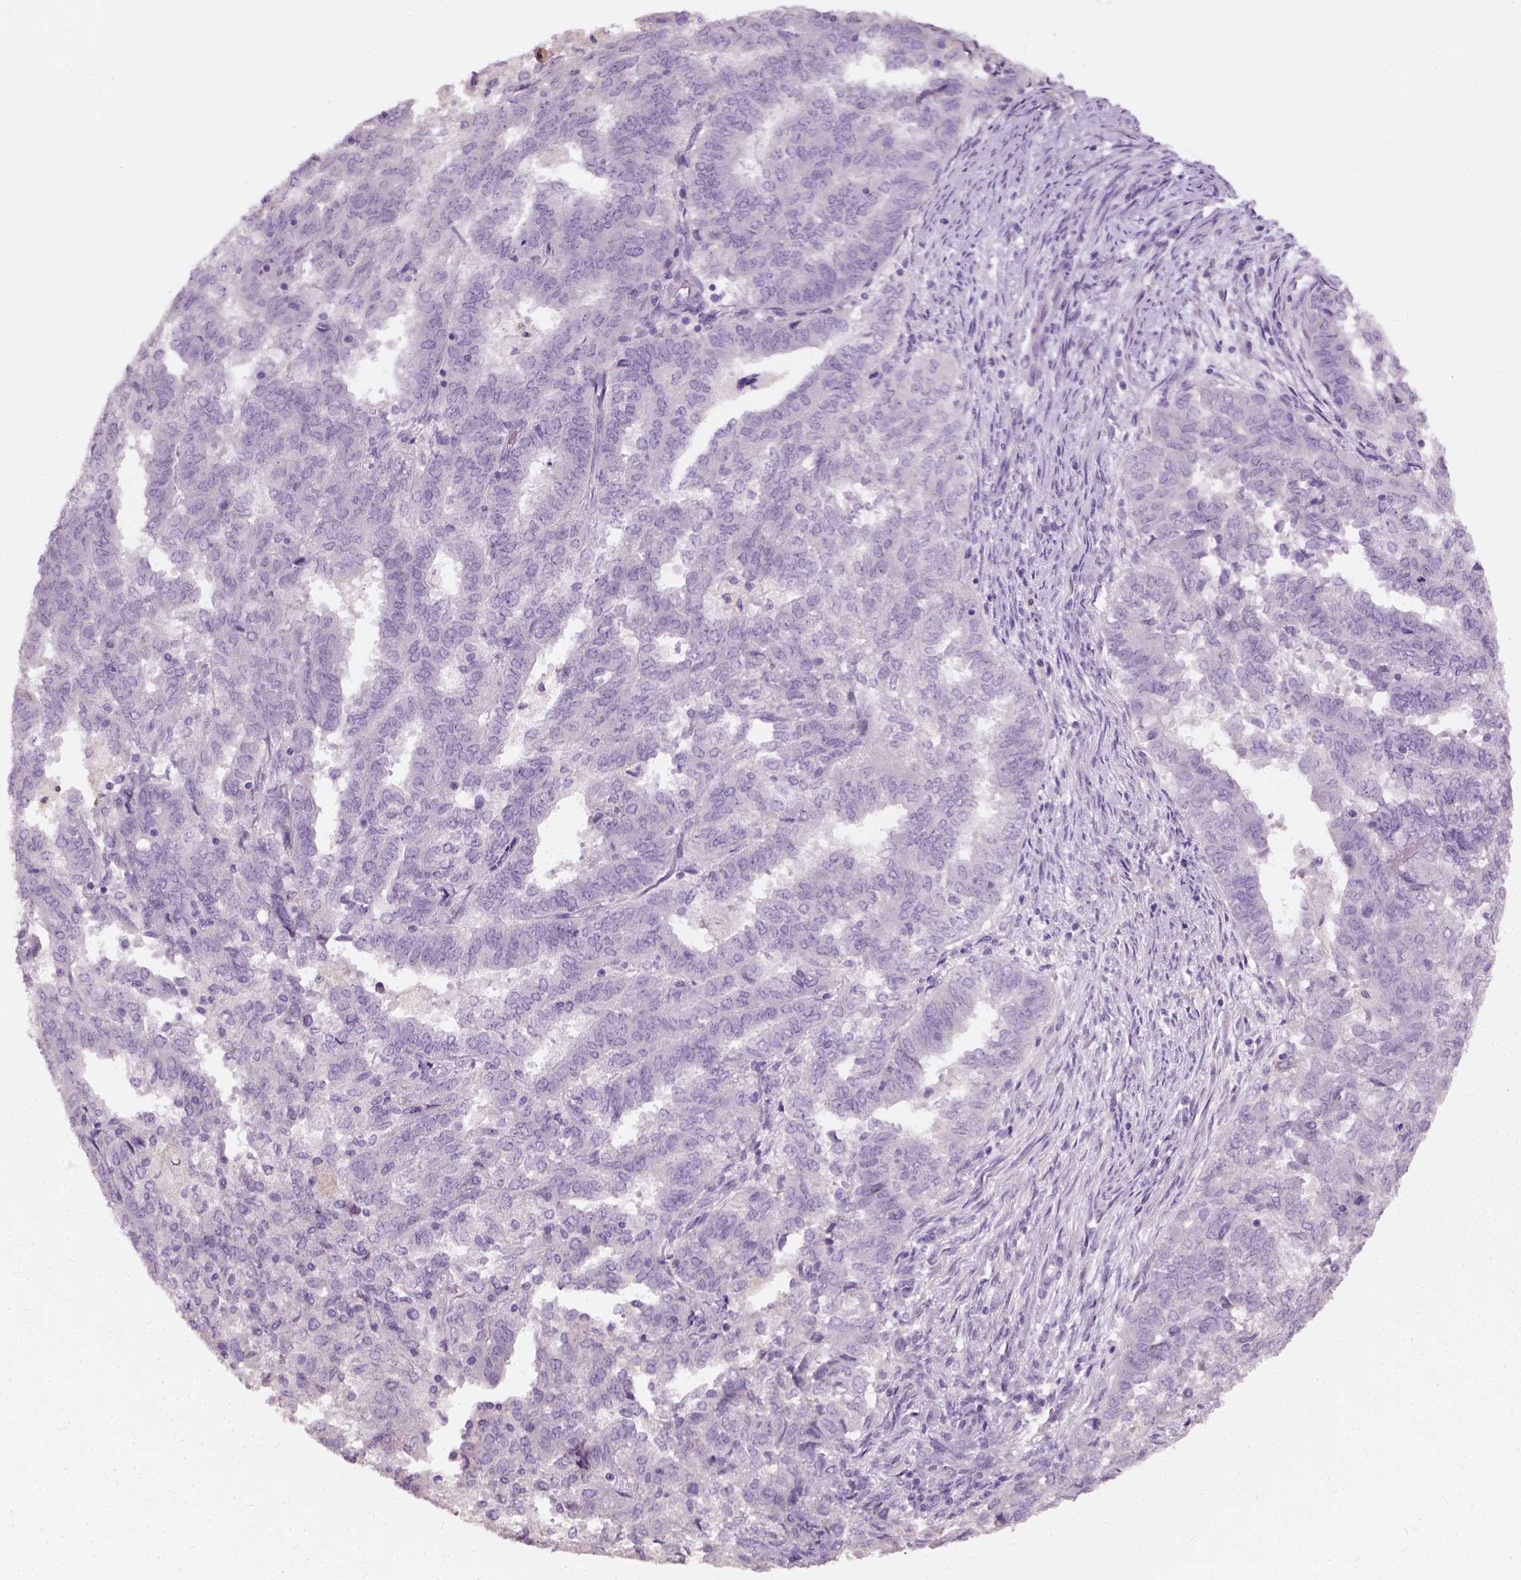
{"staining": {"intensity": "negative", "quantity": "none", "location": "none"}, "tissue": "endometrial cancer", "cell_type": "Tumor cells", "image_type": "cancer", "snomed": [{"axis": "morphology", "description": "Adenocarcinoma, NOS"}, {"axis": "topography", "description": "Endometrium"}], "caption": "Immunohistochemical staining of adenocarcinoma (endometrial) displays no significant positivity in tumor cells.", "gene": "DHCR24", "patient": {"sex": "female", "age": 72}}